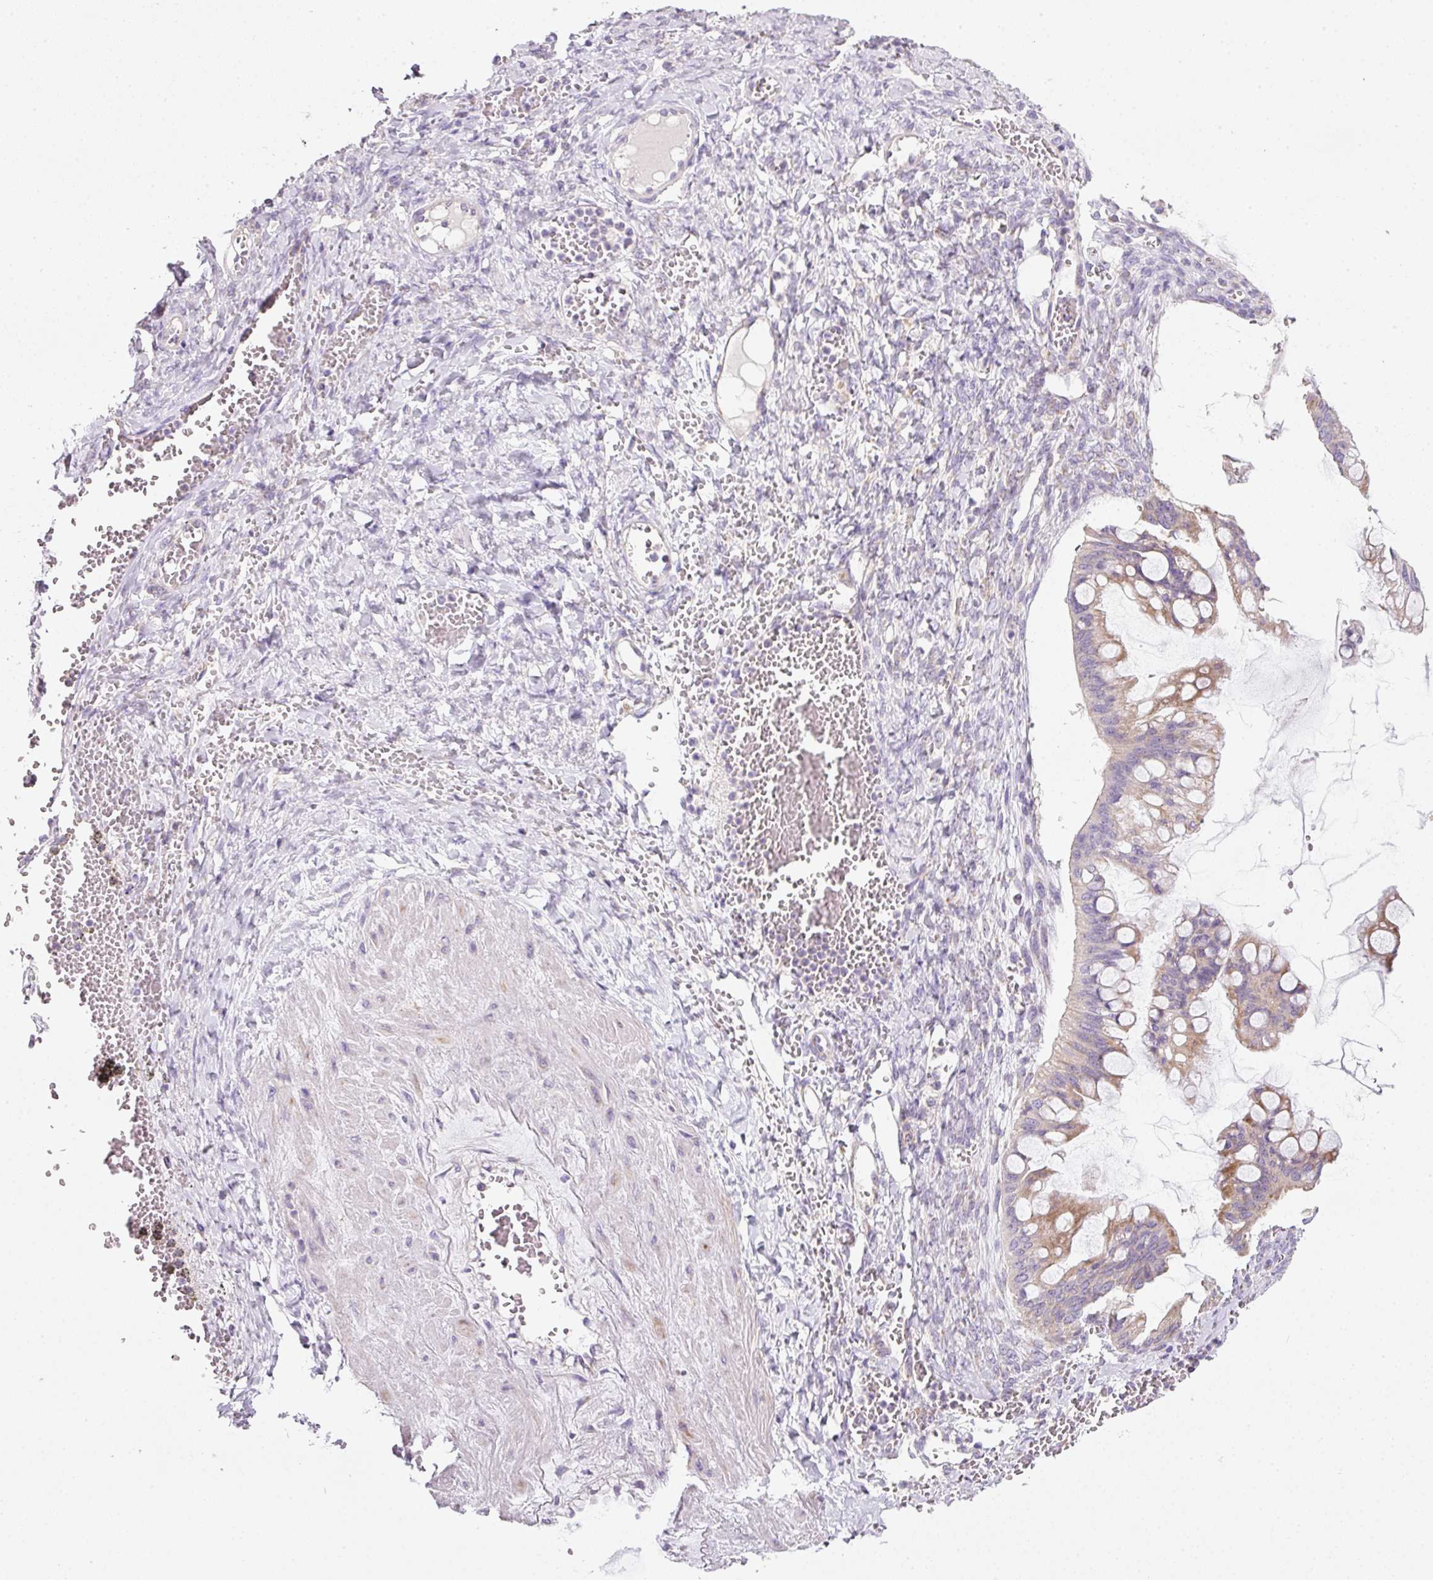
{"staining": {"intensity": "moderate", "quantity": "<25%", "location": "cytoplasmic/membranous"}, "tissue": "ovarian cancer", "cell_type": "Tumor cells", "image_type": "cancer", "snomed": [{"axis": "morphology", "description": "Cystadenocarcinoma, mucinous, NOS"}, {"axis": "topography", "description": "Ovary"}], "caption": "Immunohistochemical staining of human ovarian cancer (mucinous cystadenocarcinoma) shows moderate cytoplasmic/membranous protein staining in about <25% of tumor cells.", "gene": "NDUFA1", "patient": {"sex": "female", "age": 73}}